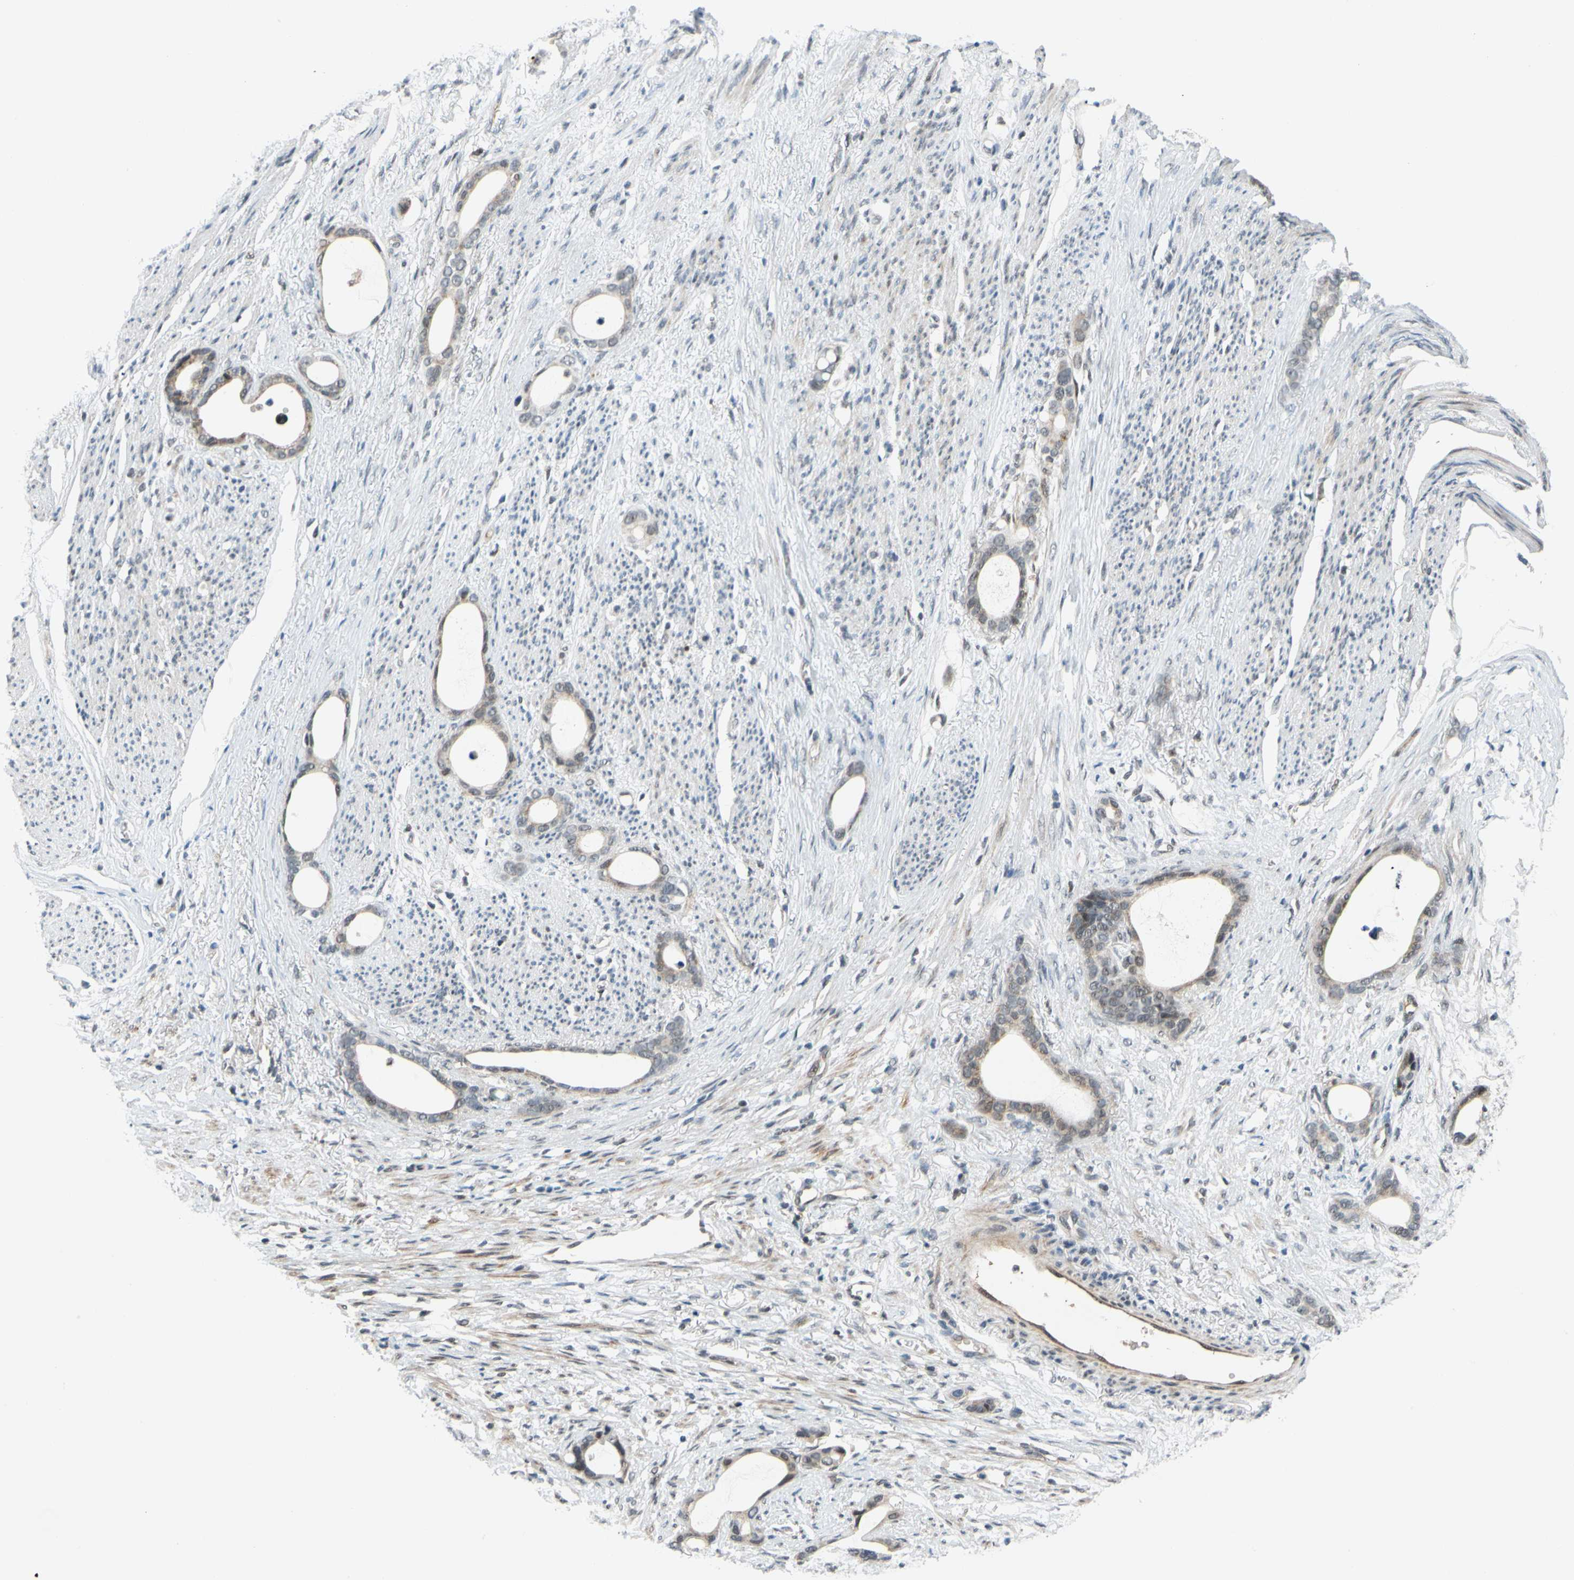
{"staining": {"intensity": "moderate", "quantity": ">75%", "location": "cytoplasmic/membranous"}, "tissue": "stomach cancer", "cell_type": "Tumor cells", "image_type": "cancer", "snomed": [{"axis": "morphology", "description": "Adenocarcinoma, NOS"}, {"axis": "topography", "description": "Stomach"}], "caption": "A histopathology image showing moderate cytoplasmic/membranous expression in approximately >75% of tumor cells in stomach cancer, as visualized by brown immunohistochemical staining.", "gene": "POGZ", "patient": {"sex": "female", "age": 75}}